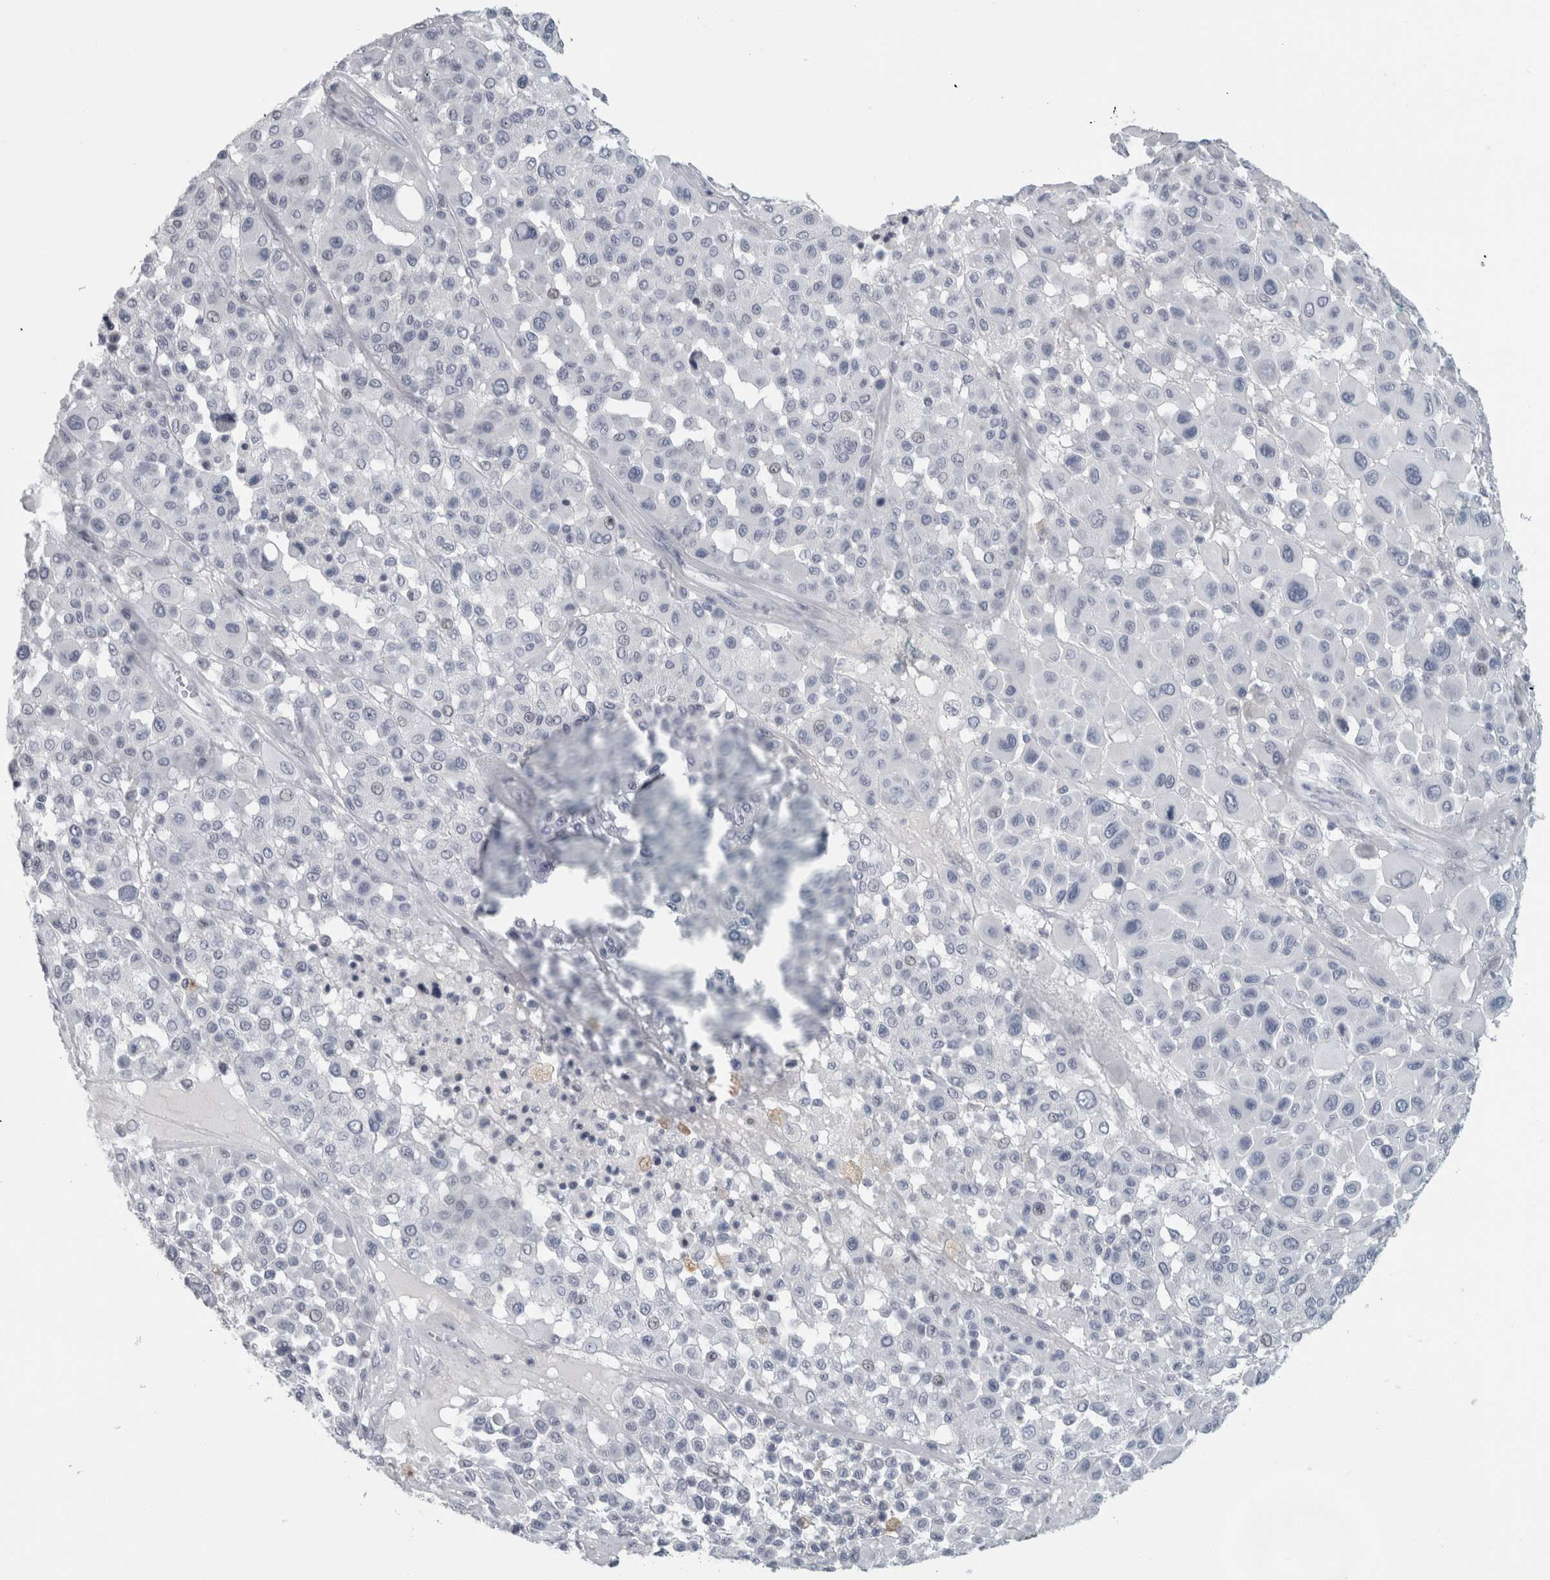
{"staining": {"intensity": "negative", "quantity": "none", "location": "none"}, "tissue": "melanoma", "cell_type": "Tumor cells", "image_type": "cancer", "snomed": [{"axis": "morphology", "description": "Malignant melanoma, Metastatic site"}, {"axis": "topography", "description": "Soft tissue"}], "caption": "DAB immunohistochemical staining of human malignant melanoma (metastatic site) demonstrates no significant positivity in tumor cells.", "gene": "CPE", "patient": {"sex": "male", "age": 41}}